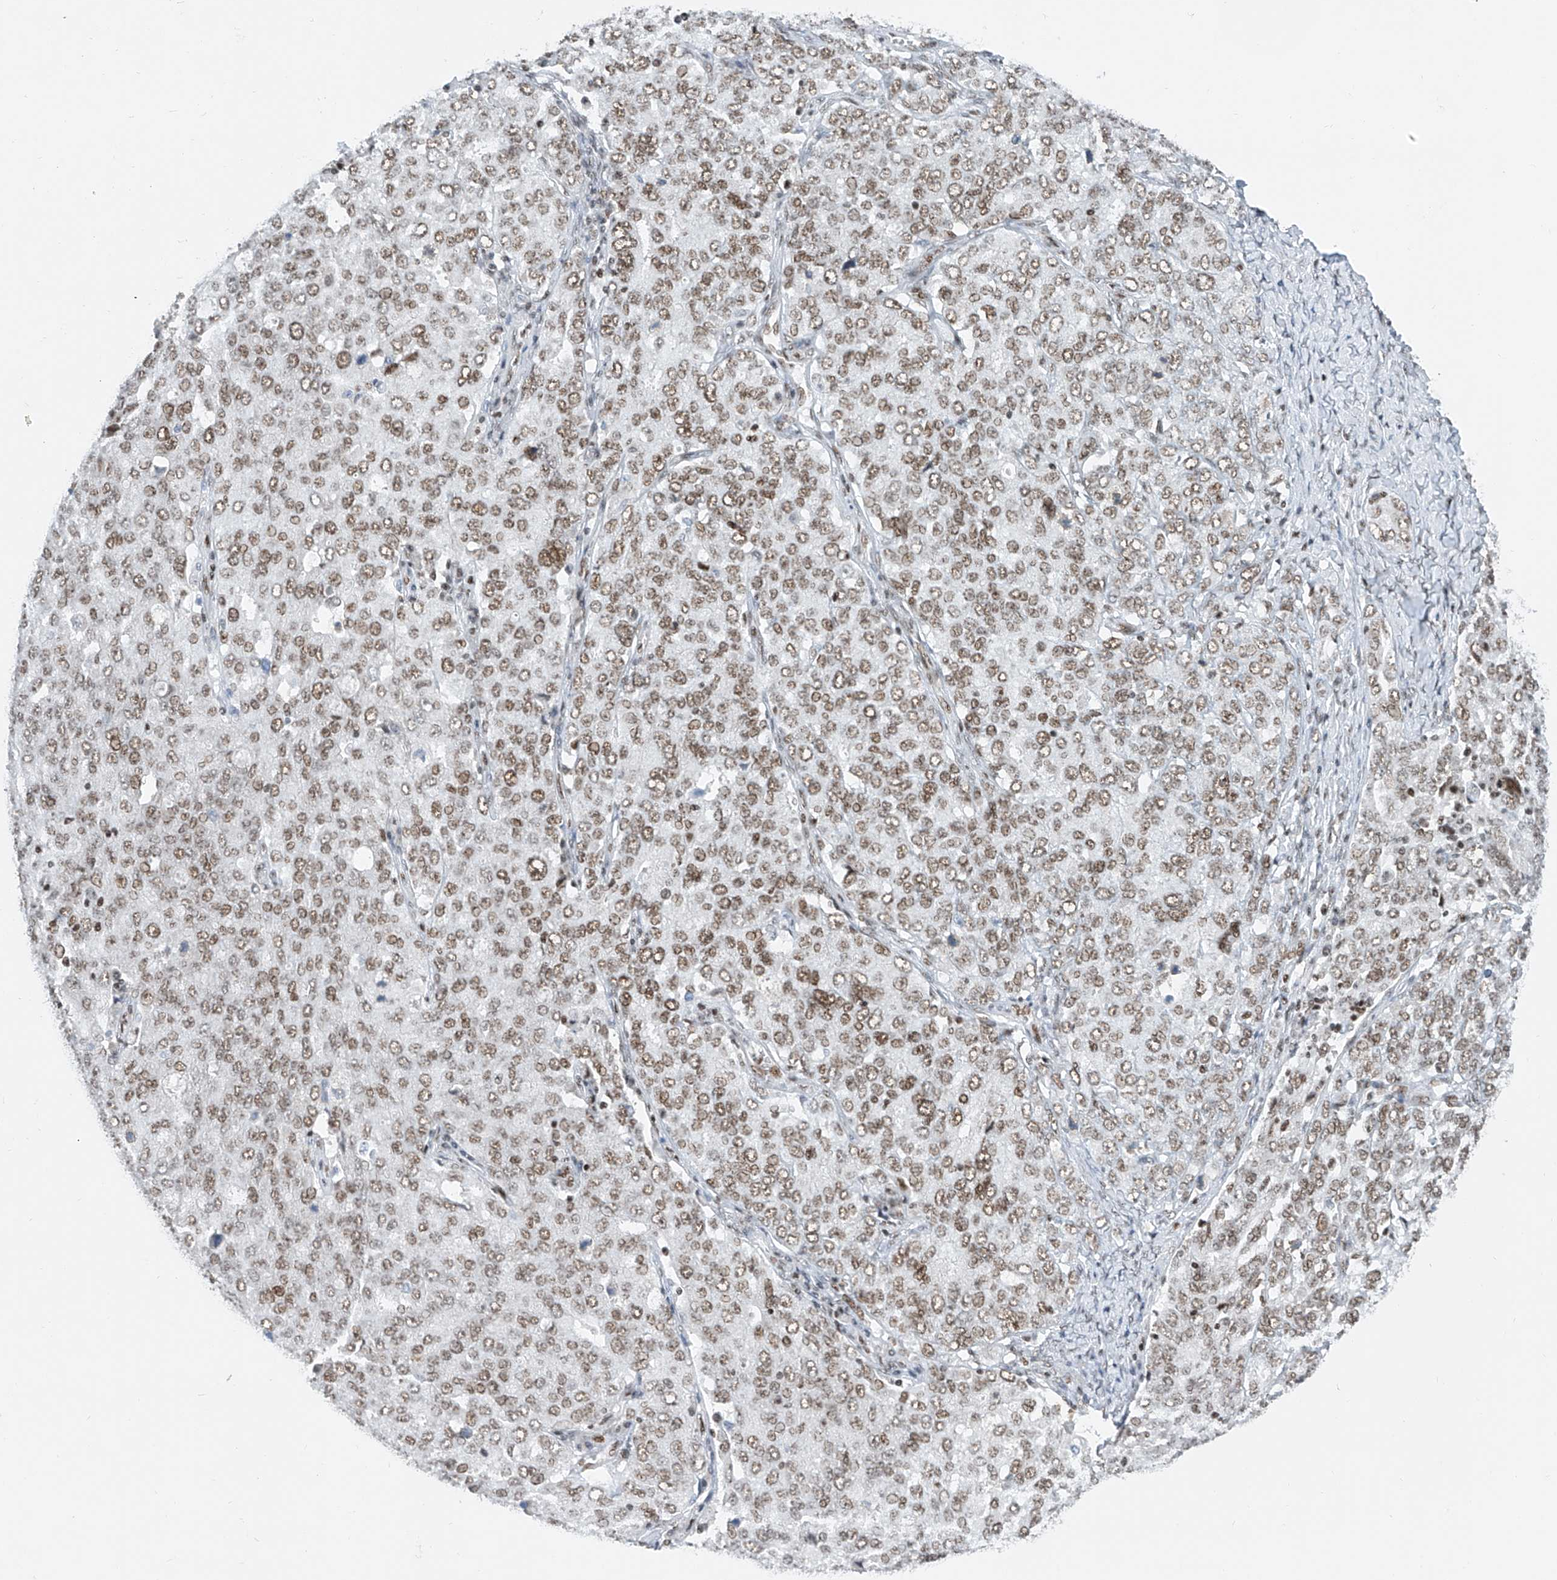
{"staining": {"intensity": "moderate", "quantity": ">75%", "location": "nuclear"}, "tissue": "ovarian cancer", "cell_type": "Tumor cells", "image_type": "cancer", "snomed": [{"axis": "morphology", "description": "Carcinoma, endometroid"}, {"axis": "topography", "description": "Ovary"}], "caption": "Ovarian cancer stained with immunohistochemistry (IHC) exhibits moderate nuclear expression in about >75% of tumor cells.", "gene": "TAF4", "patient": {"sex": "female", "age": 62}}